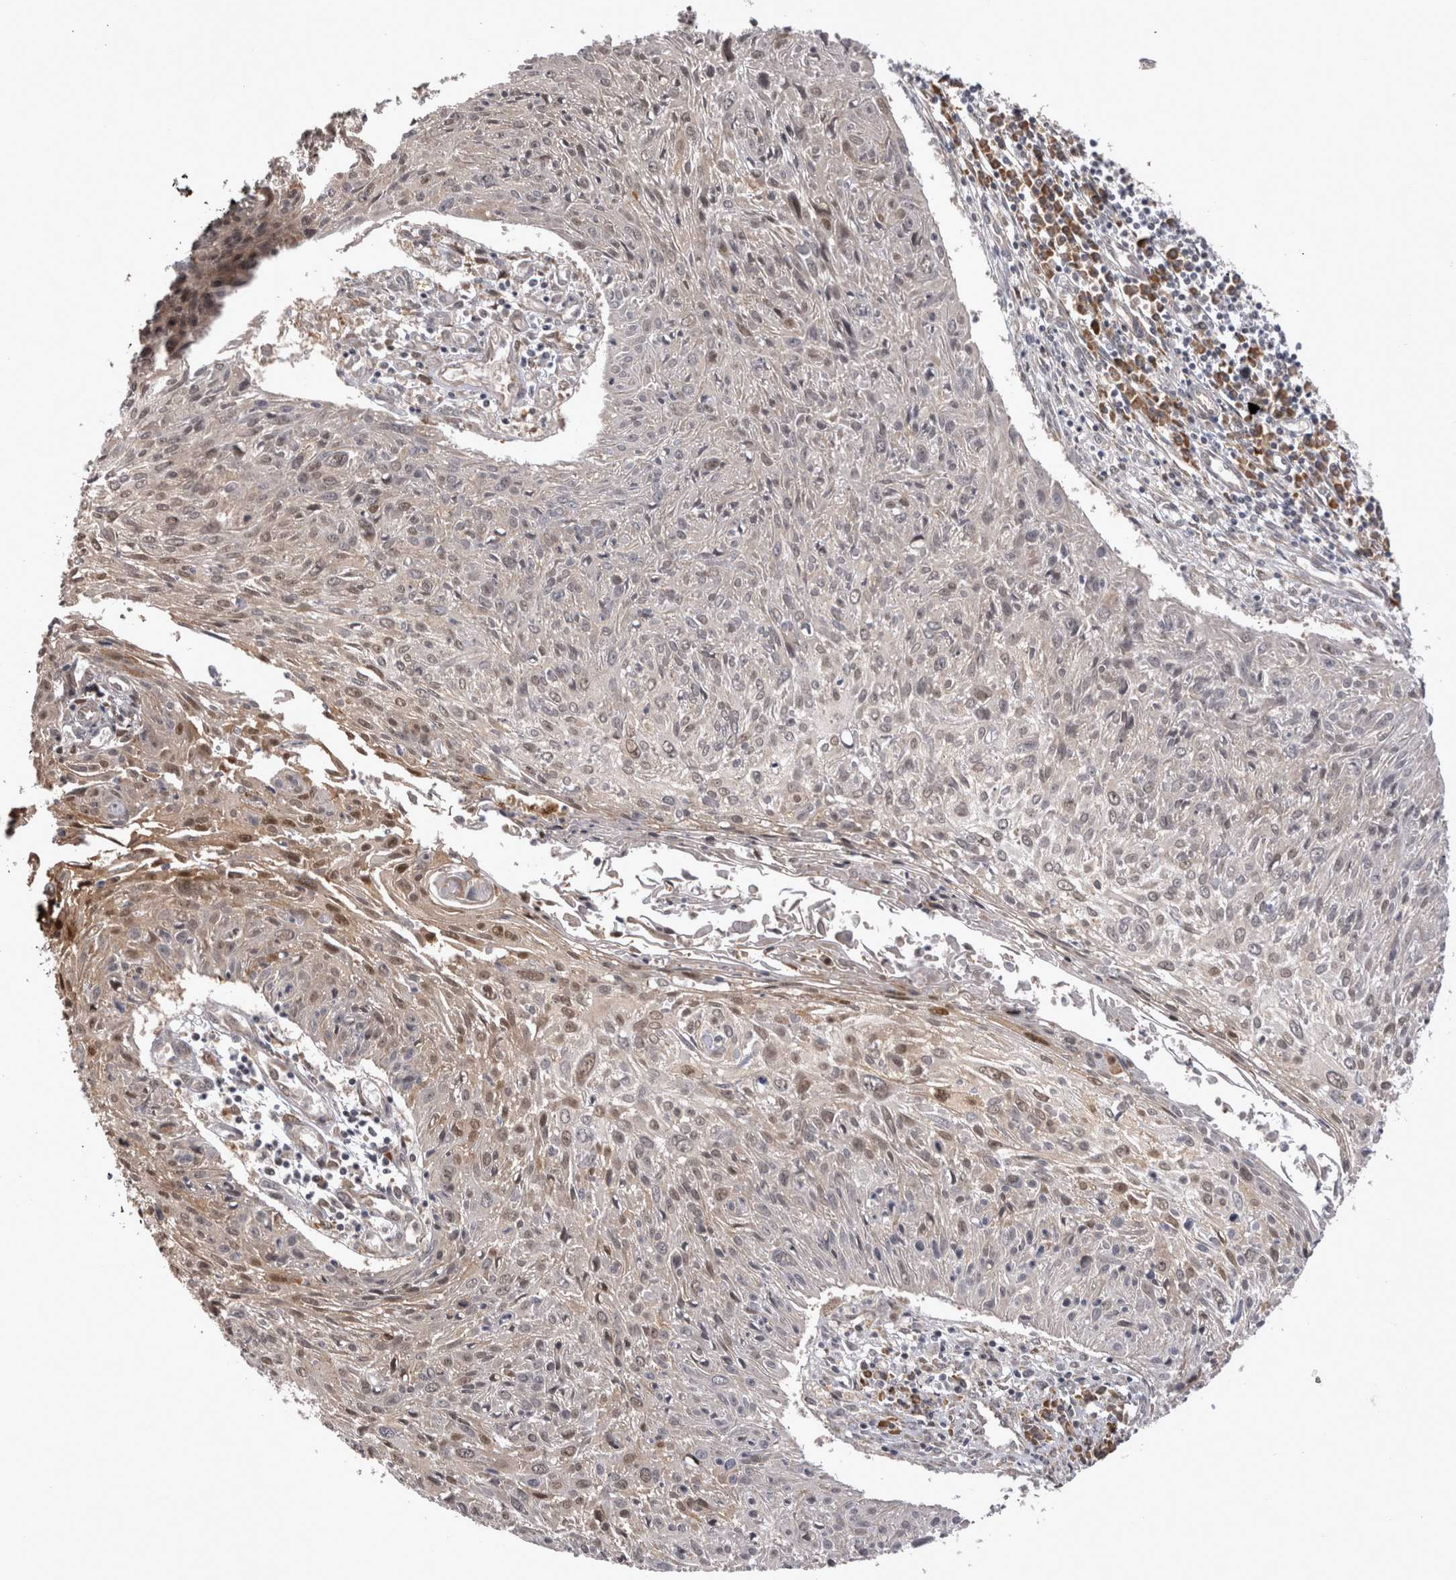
{"staining": {"intensity": "weak", "quantity": ">75%", "location": "nuclear"}, "tissue": "cervical cancer", "cell_type": "Tumor cells", "image_type": "cancer", "snomed": [{"axis": "morphology", "description": "Squamous cell carcinoma, NOS"}, {"axis": "topography", "description": "Cervix"}], "caption": "Immunohistochemistry (DAB (3,3'-diaminobenzidine)) staining of human cervical squamous cell carcinoma reveals weak nuclear protein staining in approximately >75% of tumor cells.", "gene": "CHIC2", "patient": {"sex": "female", "age": 51}}